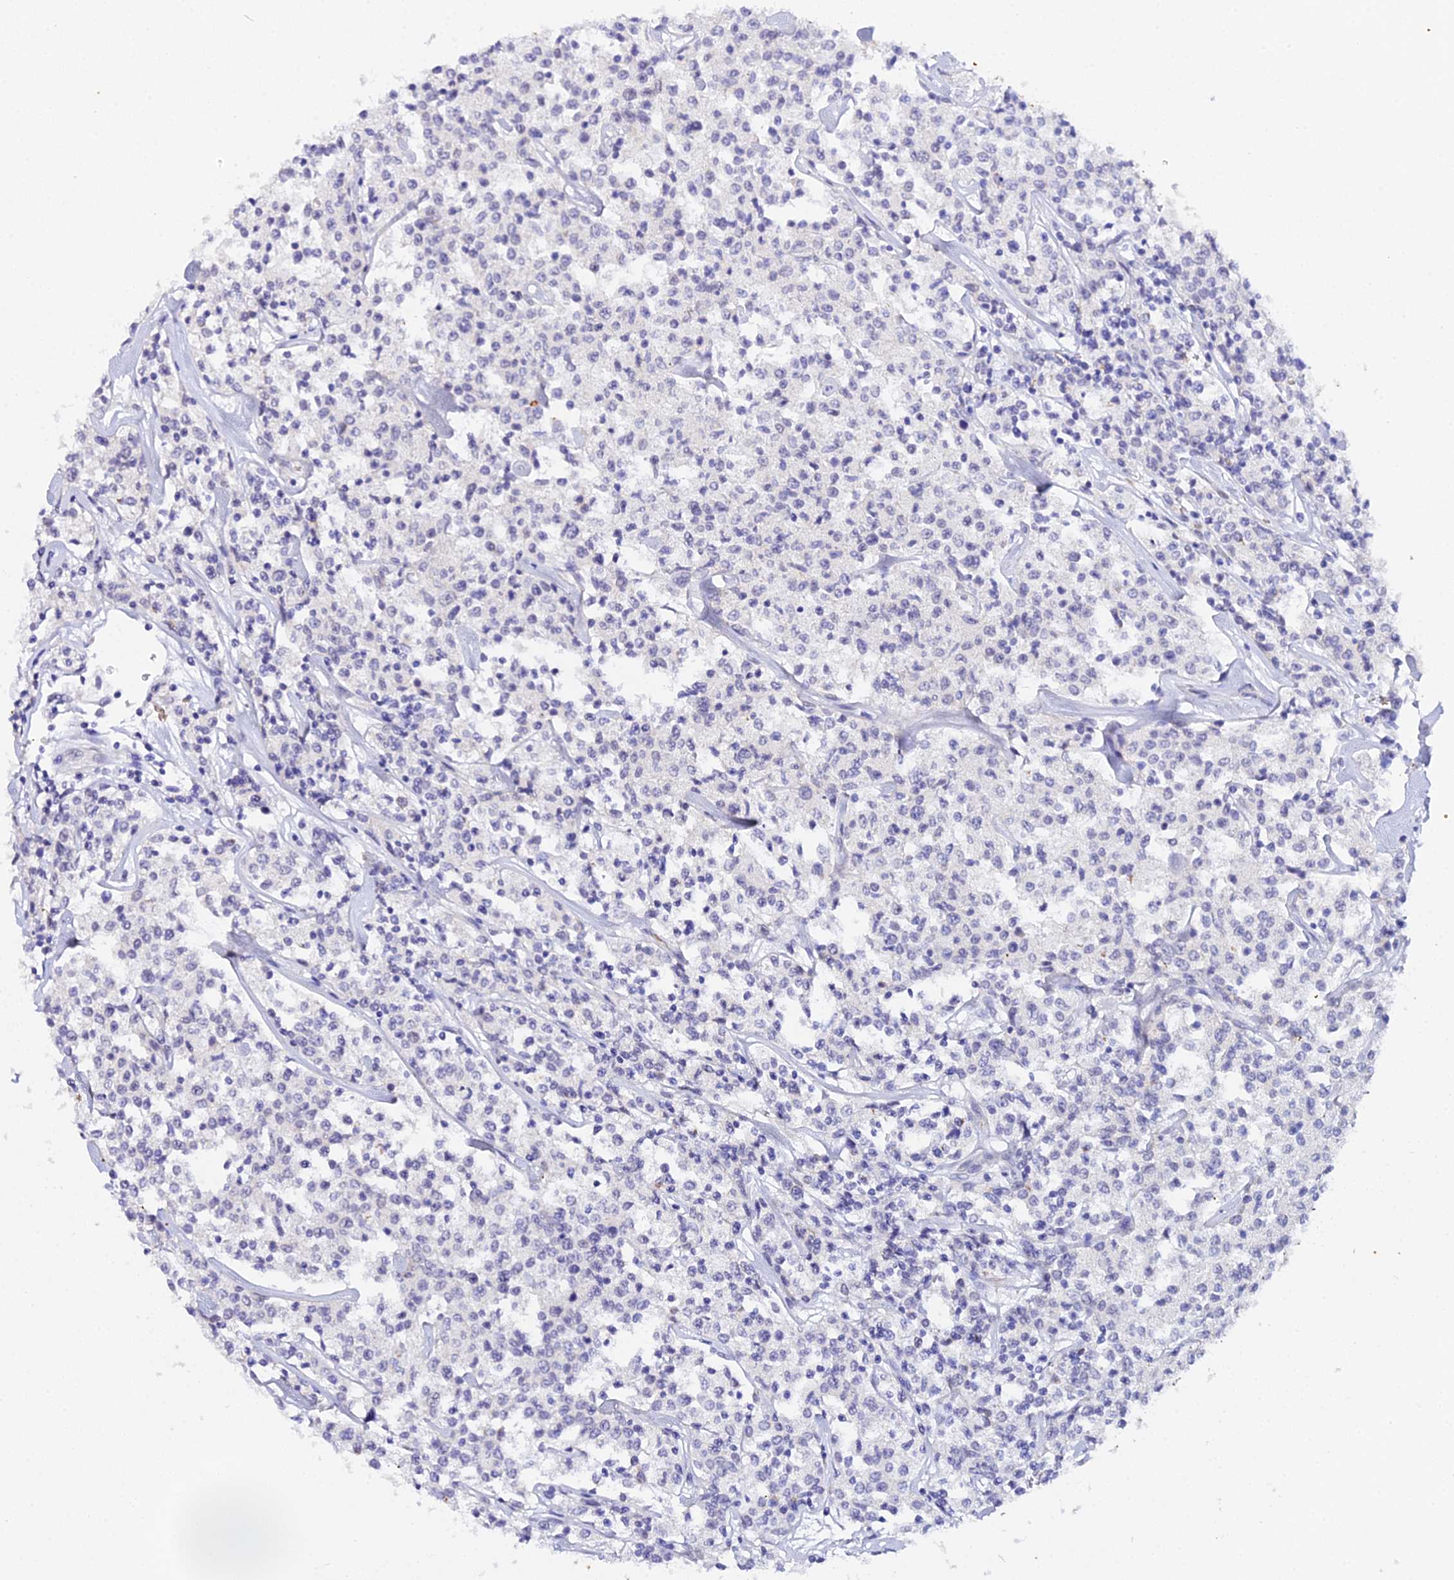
{"staining": {"intensity": "negative", "quantity": "none", "location": "none"}, "tissue": "lymphoma", "cell_type": "Tumor cells", "image_type": "cancer", "snomed": [{"axis": "morphology", "description": "Malignant lymphoma, non-Hodgkin's type, Low grade"}, {"axis": "topography", "description": "Small intestine"}], "caption": "DAB immunohistochemical staining of low-grade malignant lymphoma, non-Hodgkin's type exhibits no significant expression in tumor cells.", "gene": "CFAP45", "patient": {"sex": "female", "age": 59}}